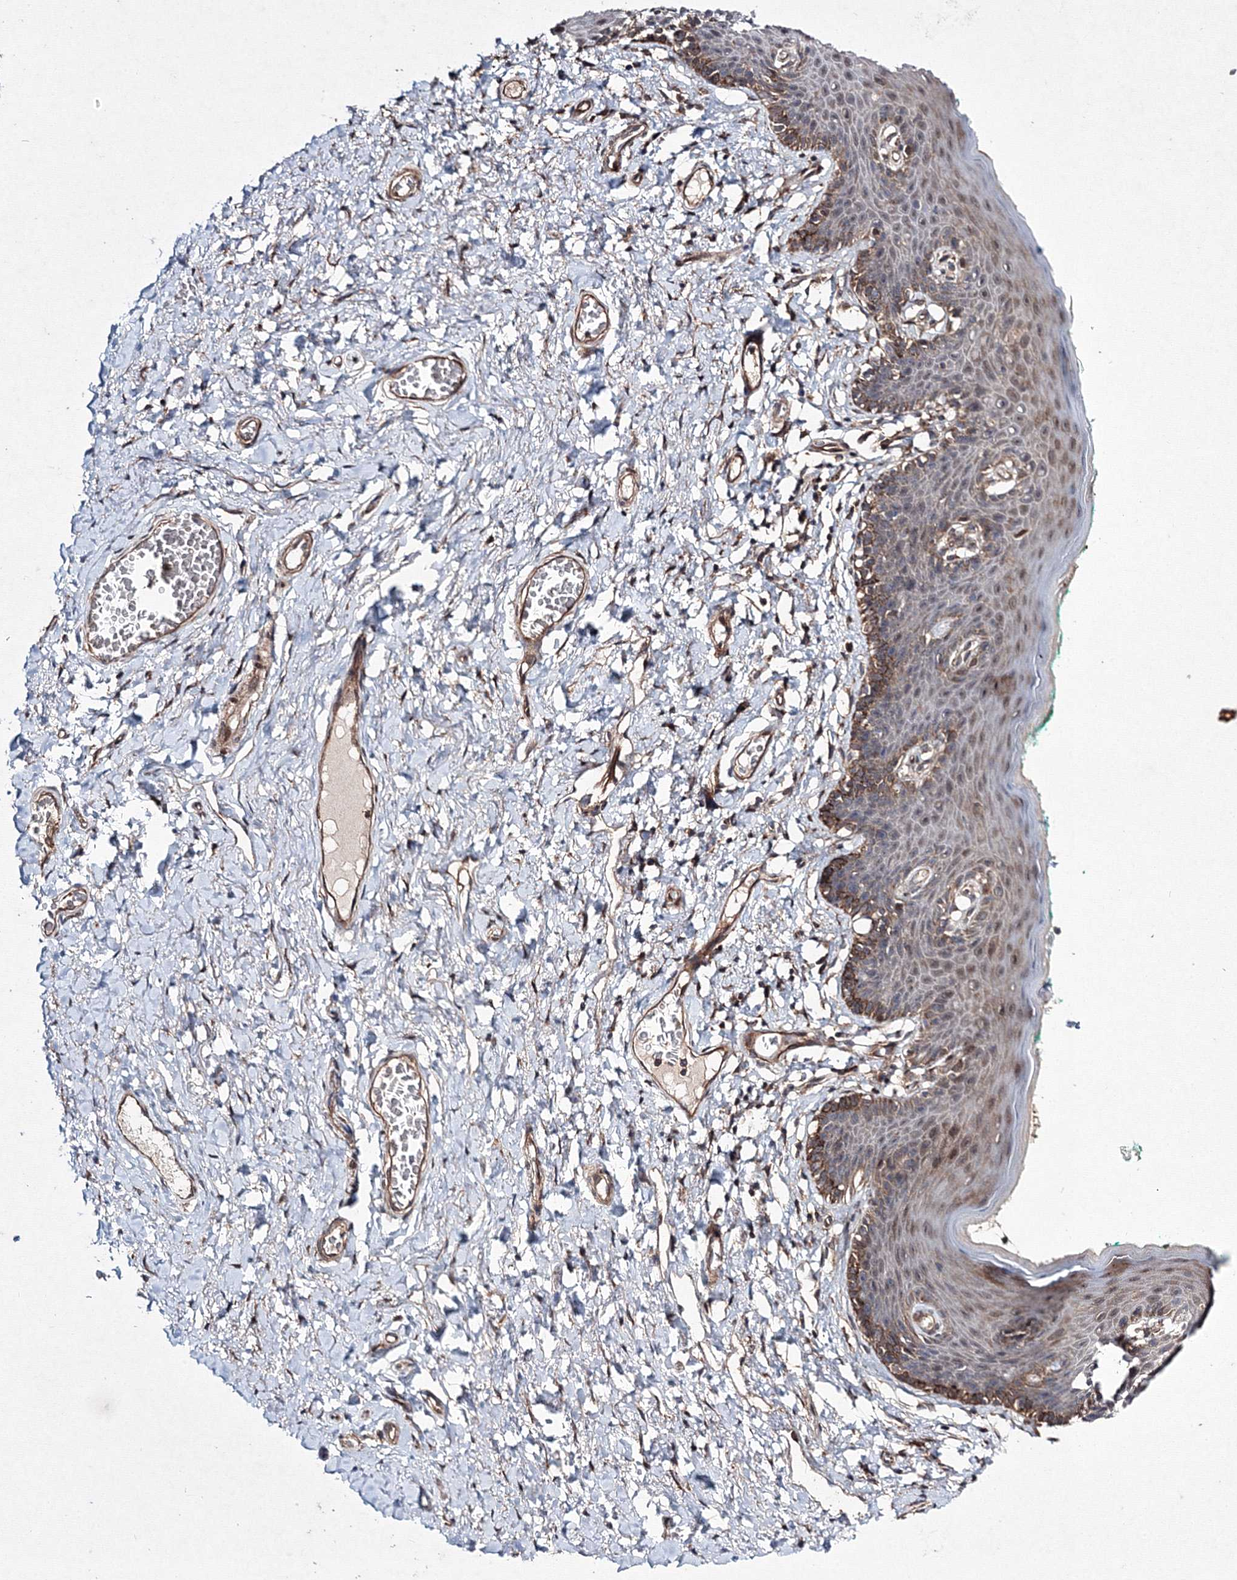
{"staining": {"intensity": "moderate", "quantity": "25%-75%", "location": "cytoplasmic/membranous"}, "tissue": "skin", "cell_type": "Epidermal cells", "image_type": "normal", "snomed": [{"axis": "morphology", "description": "Normal tissue, NOS"}, {"axis": "topography", "description": "Vulva"}], "caption": "Immunohistochemical staining of unremarkable human skin demonstrates medium levels of moderate cytoplasmic/membranous expression in approximately 25%-75% of epidermal cells.", "gene": "RANBP3L", "patient": {"sex": "female", "age": 66}}